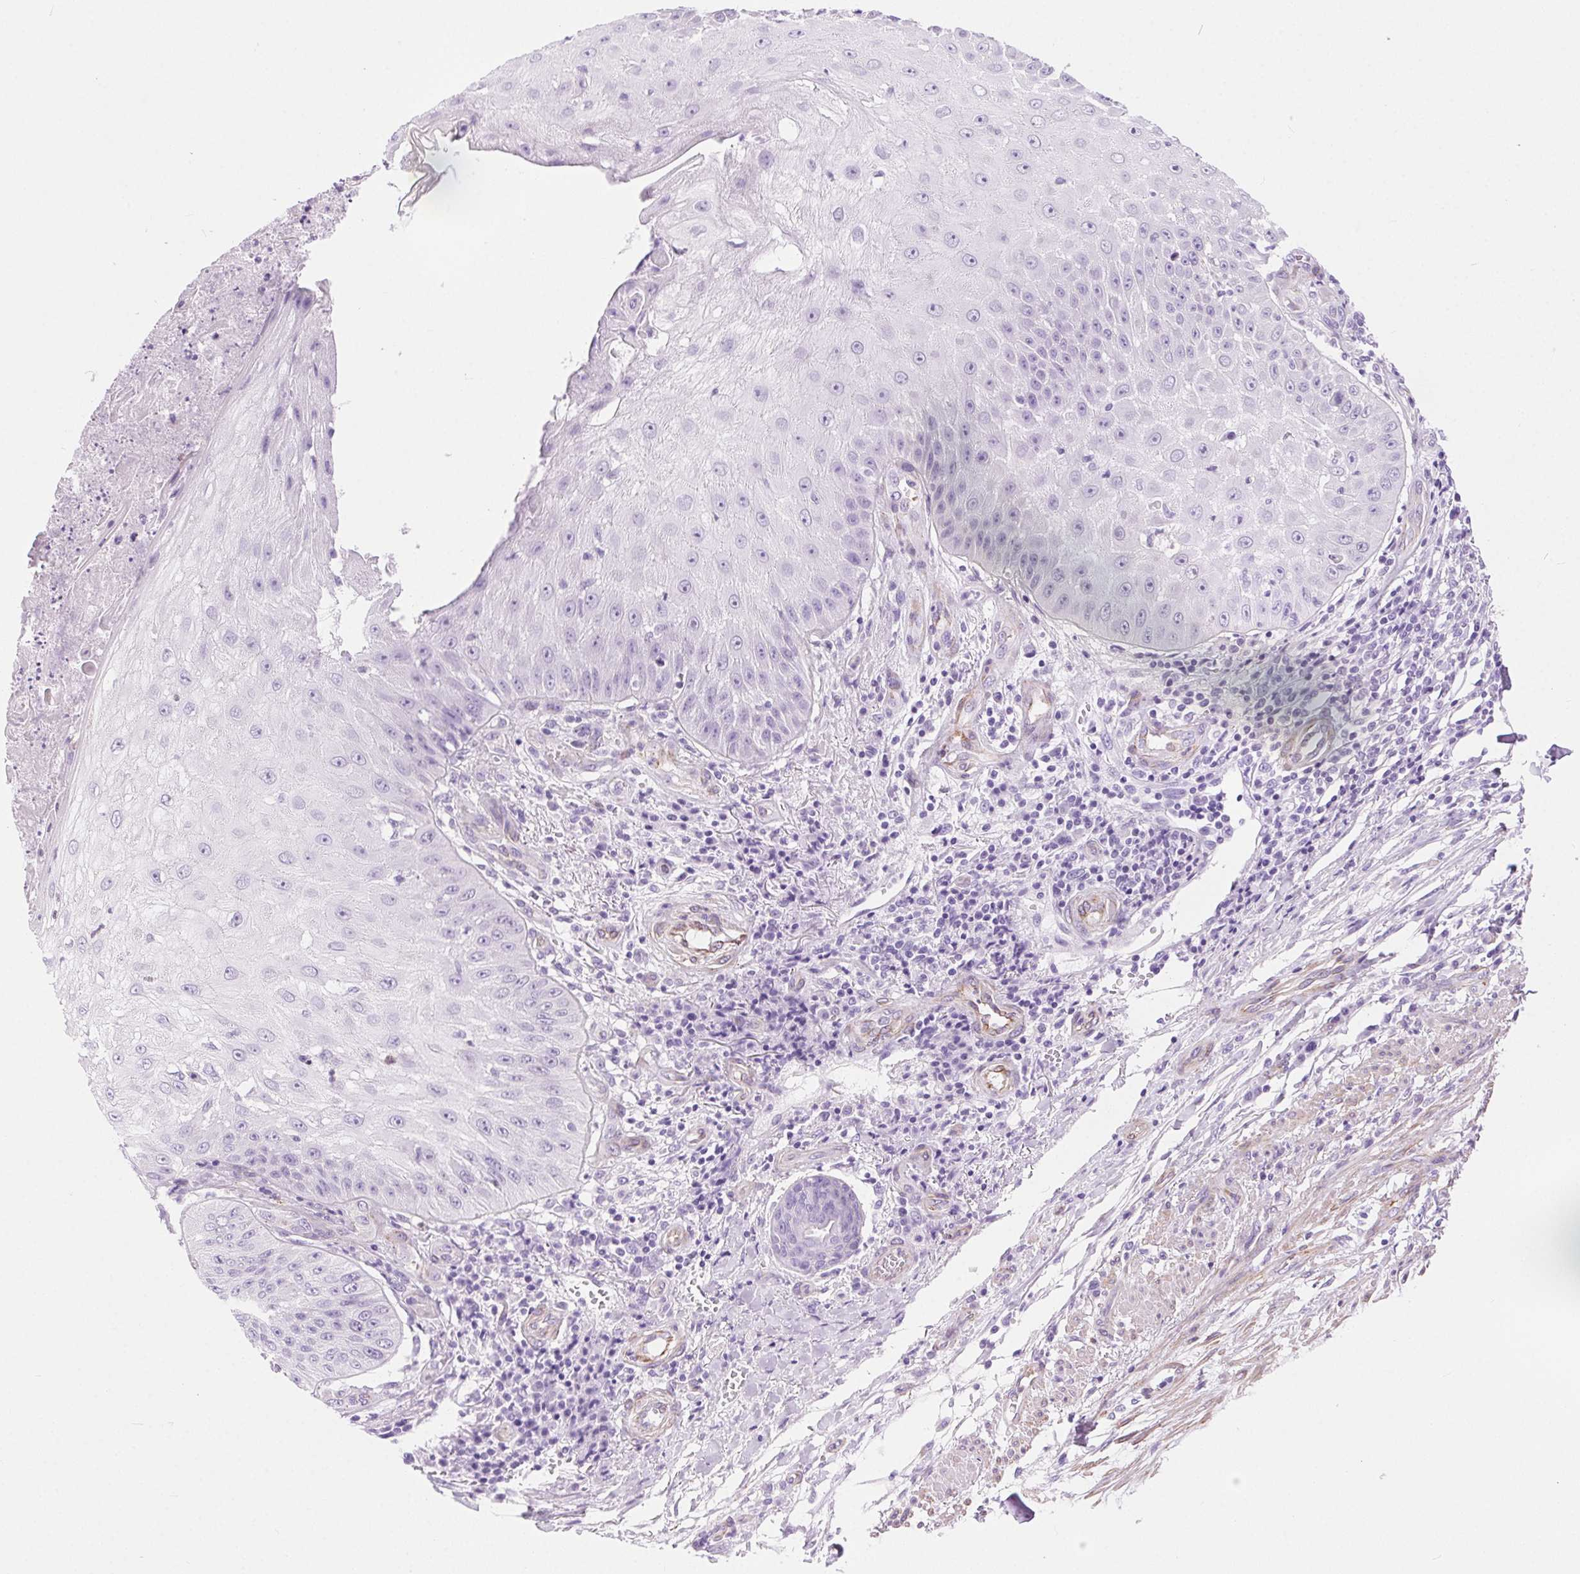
{"staining": {"intensity": "negative", "quantity": "none", "location": "none"}, "tissue": "skin cancer", "cell_type": "Tumor cells", "image_type": "cancer", "snomed": [{"axis": "morphology", "description": "Squamous cell carcinoma, NOS"}, {"axis": "topography", "description": "Skin"}], "caption": "Skin cancer (squamous cell carcinoma) was stained to show a protein in brown. There is no significant expression in tumor cells. (Immunohistochemistry (ihc), brightfield microscopy, high magnification).", "gene": "SHCBP1L", "patient": {"sex": "male", "age": 70}}